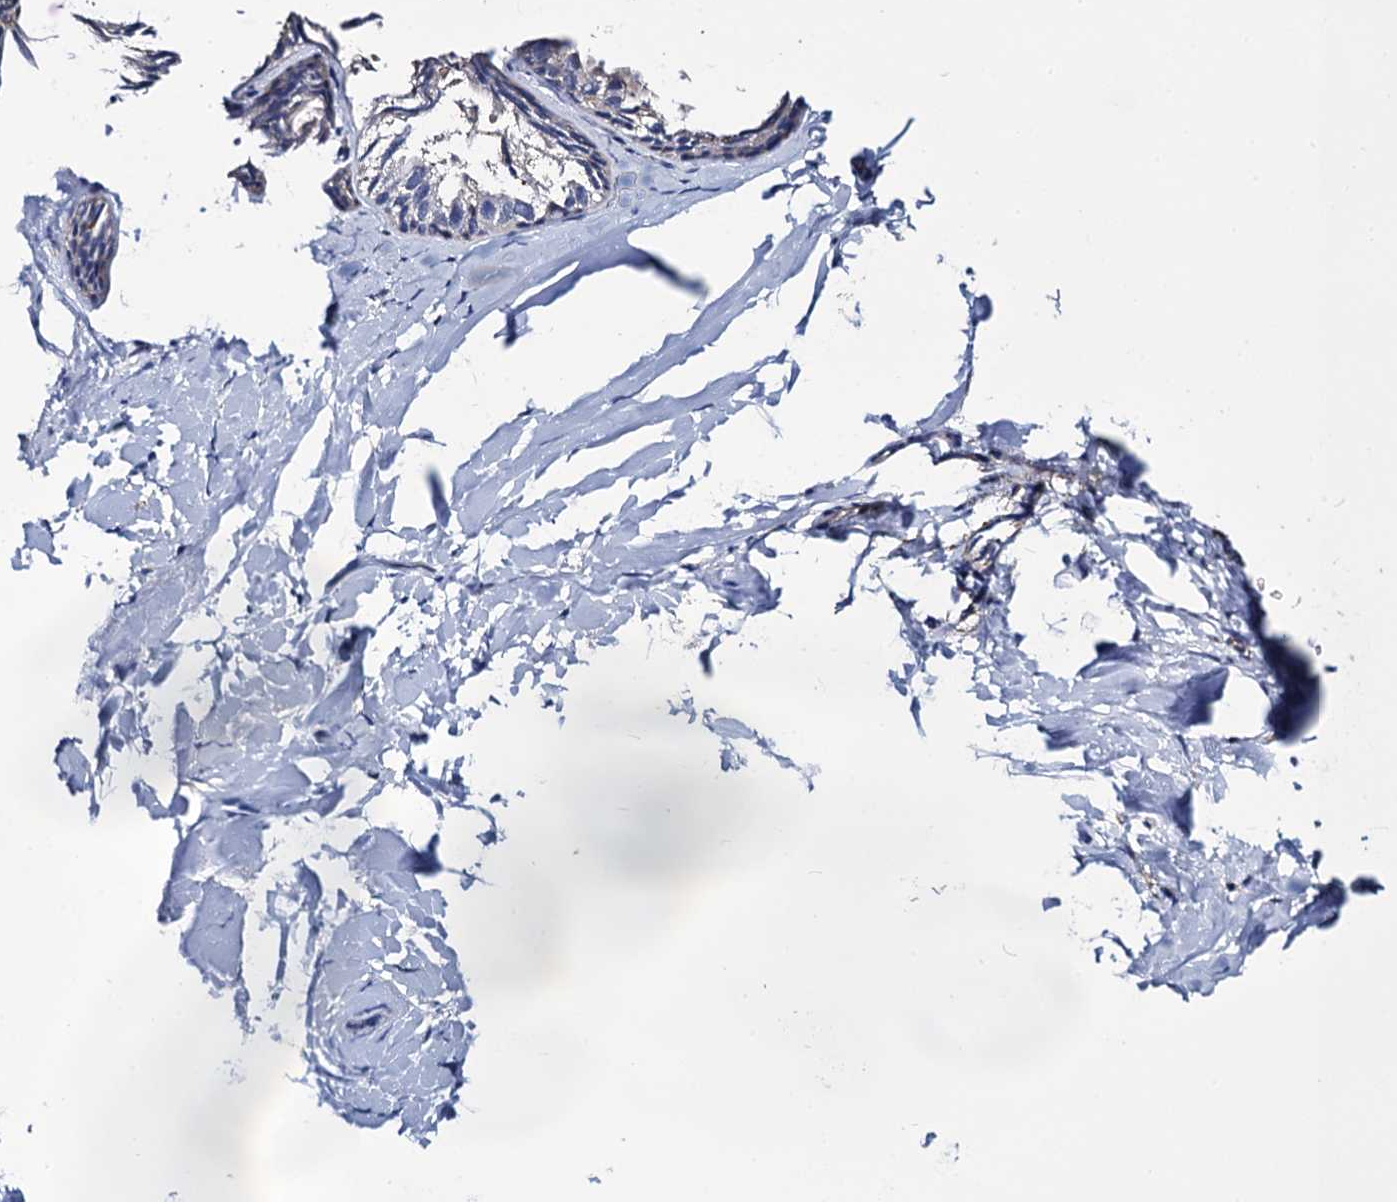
{"staining": {"intensity": "negative", "quantity": "none", "location": "none"}, "tissue": "adipose tissue", "cell_type": "Adipocytes", "image_type": "normal", "snomed": [{"axis": "morphology", "description": "Normal tissue, NOS"}, {"axis": "morphology", "description": "Fibrosis, NOS"}, {"axis": "topography", "description": "Breast"}, {"axis": "topography", "description": "Adipose tissue"}], "caption": "DAB (3,3'-diaminobenzidine) immunohistochemical staining of unremarkable human adipose tissue reveals no significant expression in adipocytes. (DAB (3,3'-diaminobenzidine) IHC with hematoxylin counter stain).", "gene": "PGLS", "patient": {"sex": "female", "age": 39}}